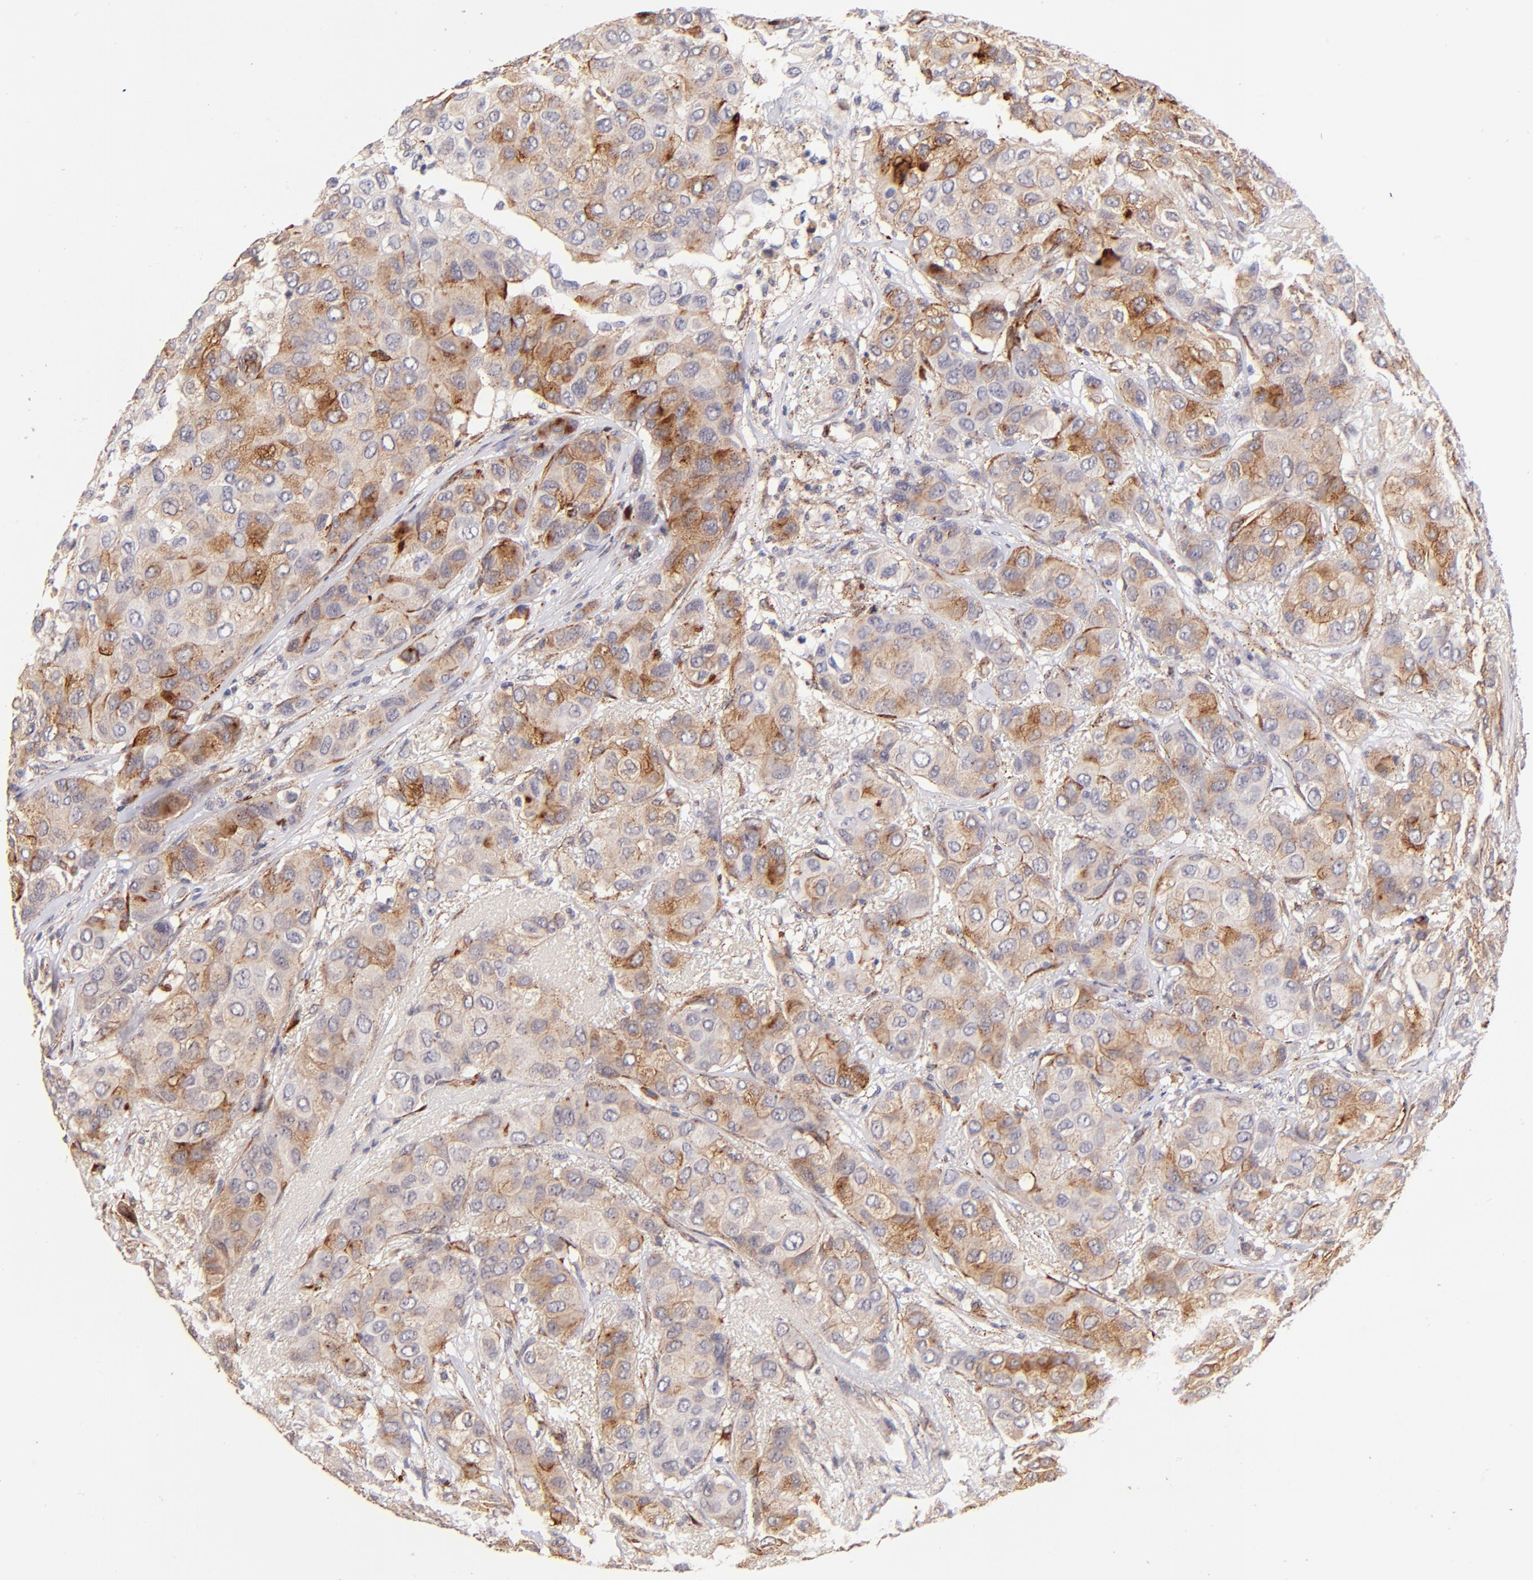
{"staining": {"intensity": "moderate", "quantity": "25%-75%", "location": "cytoplasmic/membranous"}, "tissue": "breast cancer", "cell_type": "Tumor cells", "image_type": "cancer", "snomed": [{"axis": "morphology", "description": "Duct carcinoma"}, {"axis": "topography", "description": "Breast"}], "caption": "Invasive ductal carcinoma (breast) was stained to show a protein in brown. There is medium levels of moderate cytoplasmic/membranous positivity in approximately 25%-75% of tumor cells. Ihc stains the protein of interest in brown and the nuclei are stained blue.", "gene": "SPARC", "patient": {"sex": "female", "age": 68}}